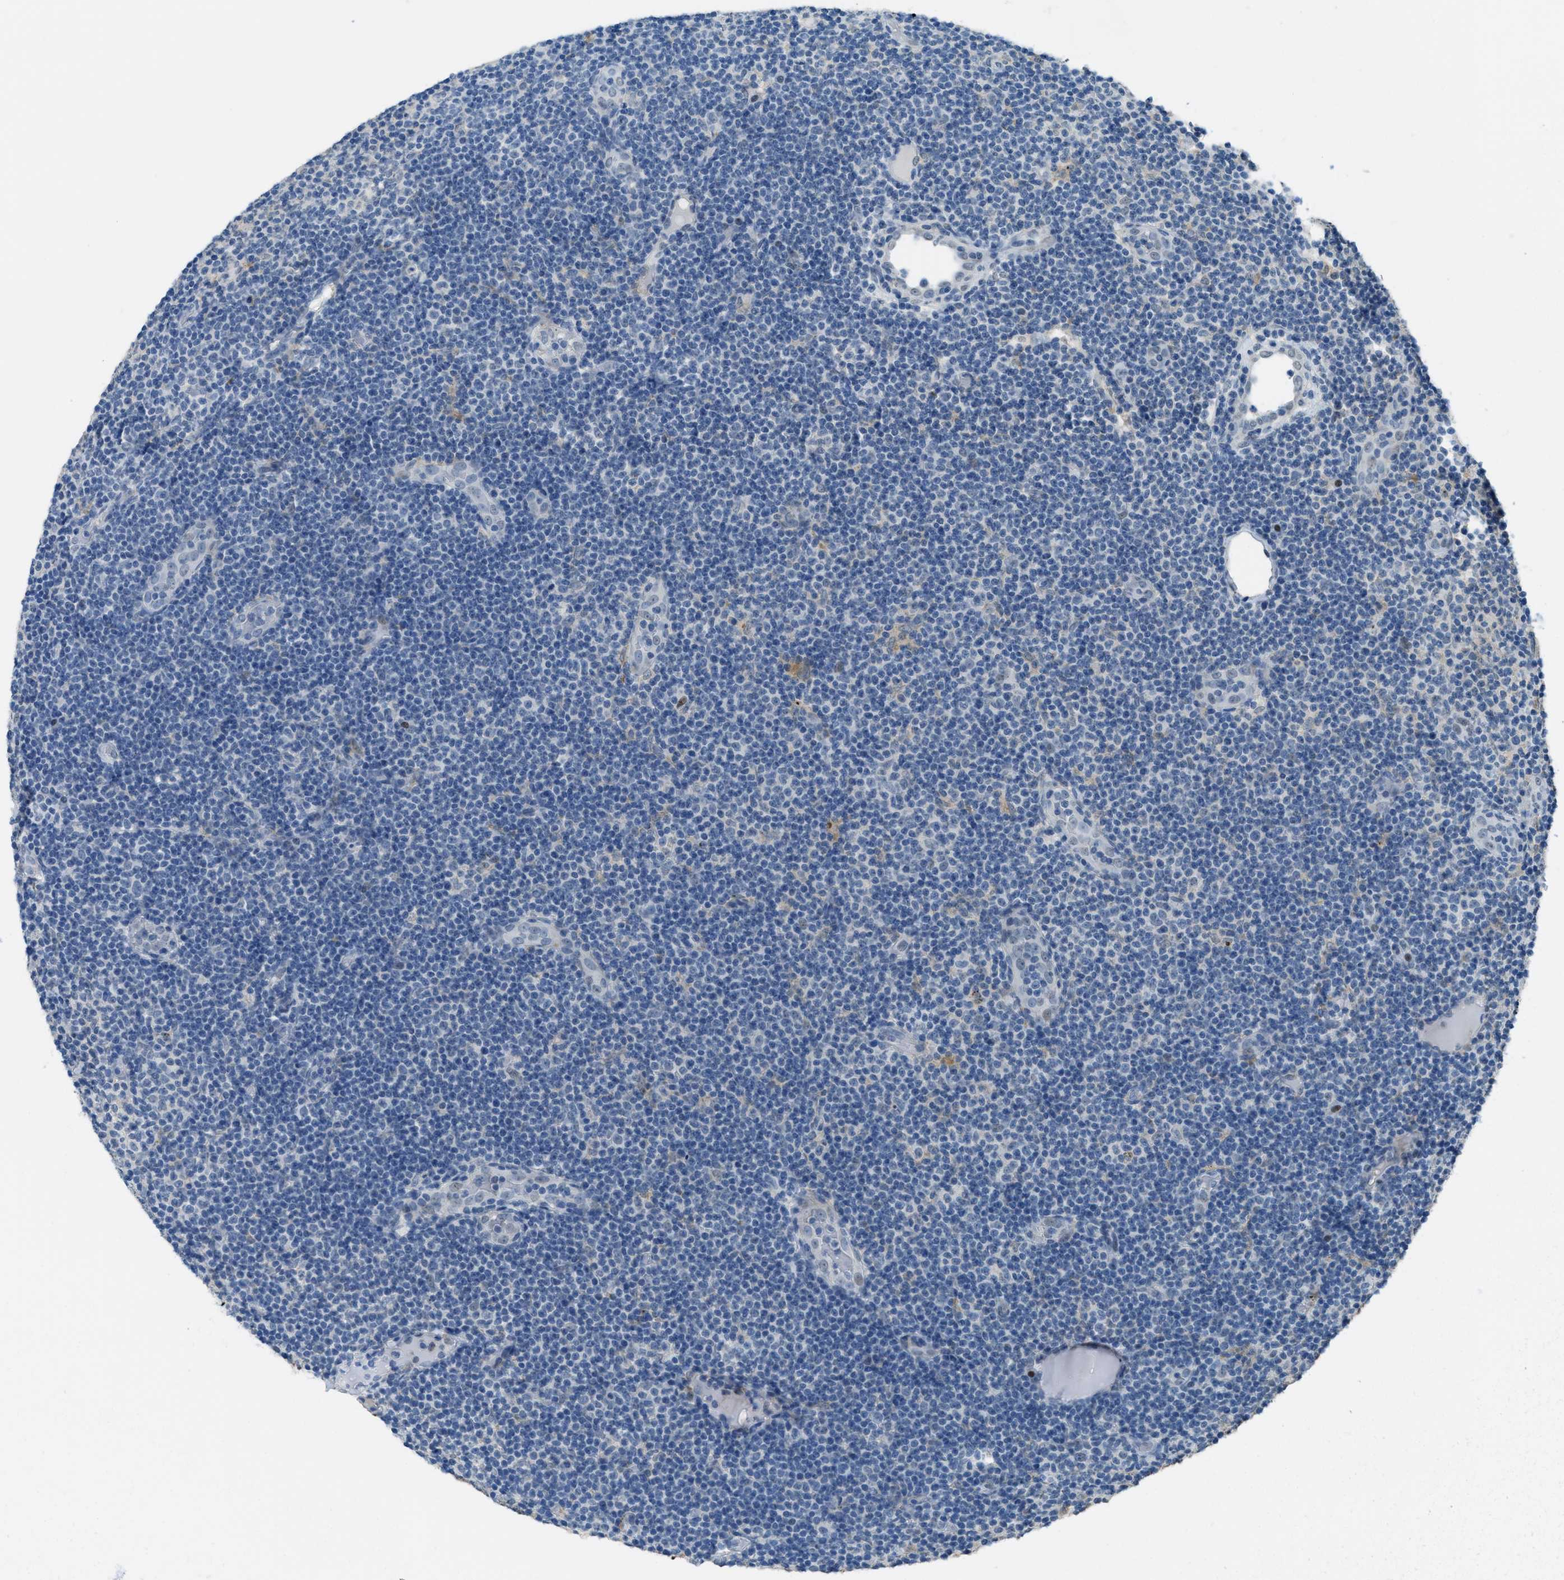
{"staining": {"intensity": "negative", "quantity": "none", "location": "none"}, "tissue": "lymphoma", "cell_type": "Tumor cells", "image_type": "cancer", "snomed": [{"axis": "morphology", "description": "Malignant lymphoma, non-Hodgkin's type, Low grade"}, {"axis": "topography", "description": "Lymph node"}], "caption": "High magnification brightfield microscopy of lymphoma stained with DAB (brown) and counterstained with hematoxylin (blue): tumor cells show no significant expression. (Brightfield microscopy of DAB (3,3'-diaminobenzidine) IHC at high magnification).", "gene": "TTC13", "patient": {"sex": "male", "age": 83}}